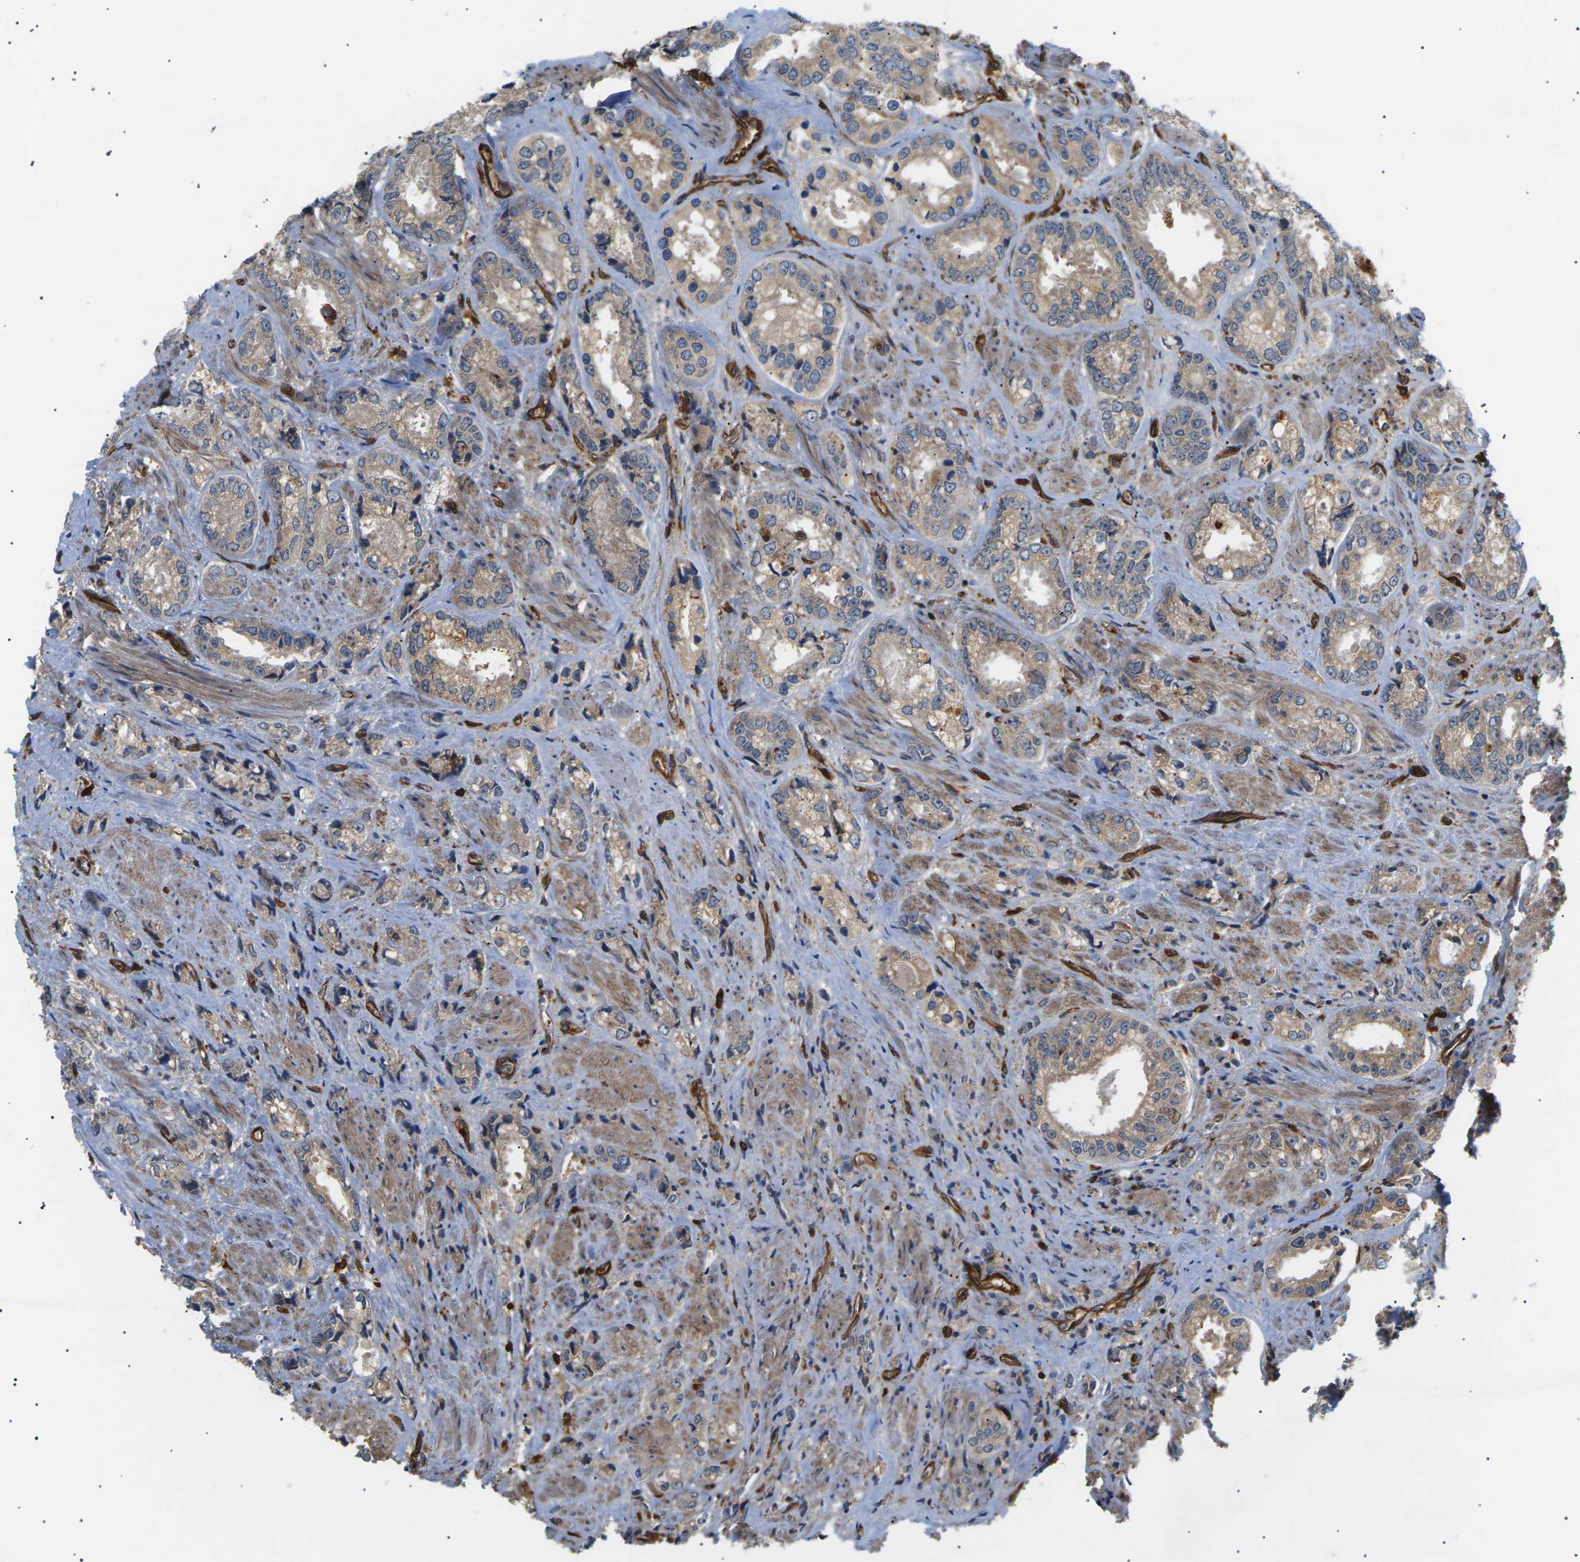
{"staining": {"intensity": "weak", "quantity": ">75%", "location": "cytoplasmic/membranous"}, "tissue": "prostate cancer", "cell_type": "Tumor cells", "image_type": "cancer", "snomed": [{"axis": "morphology", "description": "Adenocarcinoma, High grade"}, {"axis": "topography", "description": "Prostate"}], "caption": "Human prostate adenocarcinoma (high-grade) stained for a protein (brown) demonstrates weak cytoplasmic/membranous positive staining in approximately >75% of tumor cells.", "gene": "TMTC4", "patient": {"sex": "male", "age": 61}}